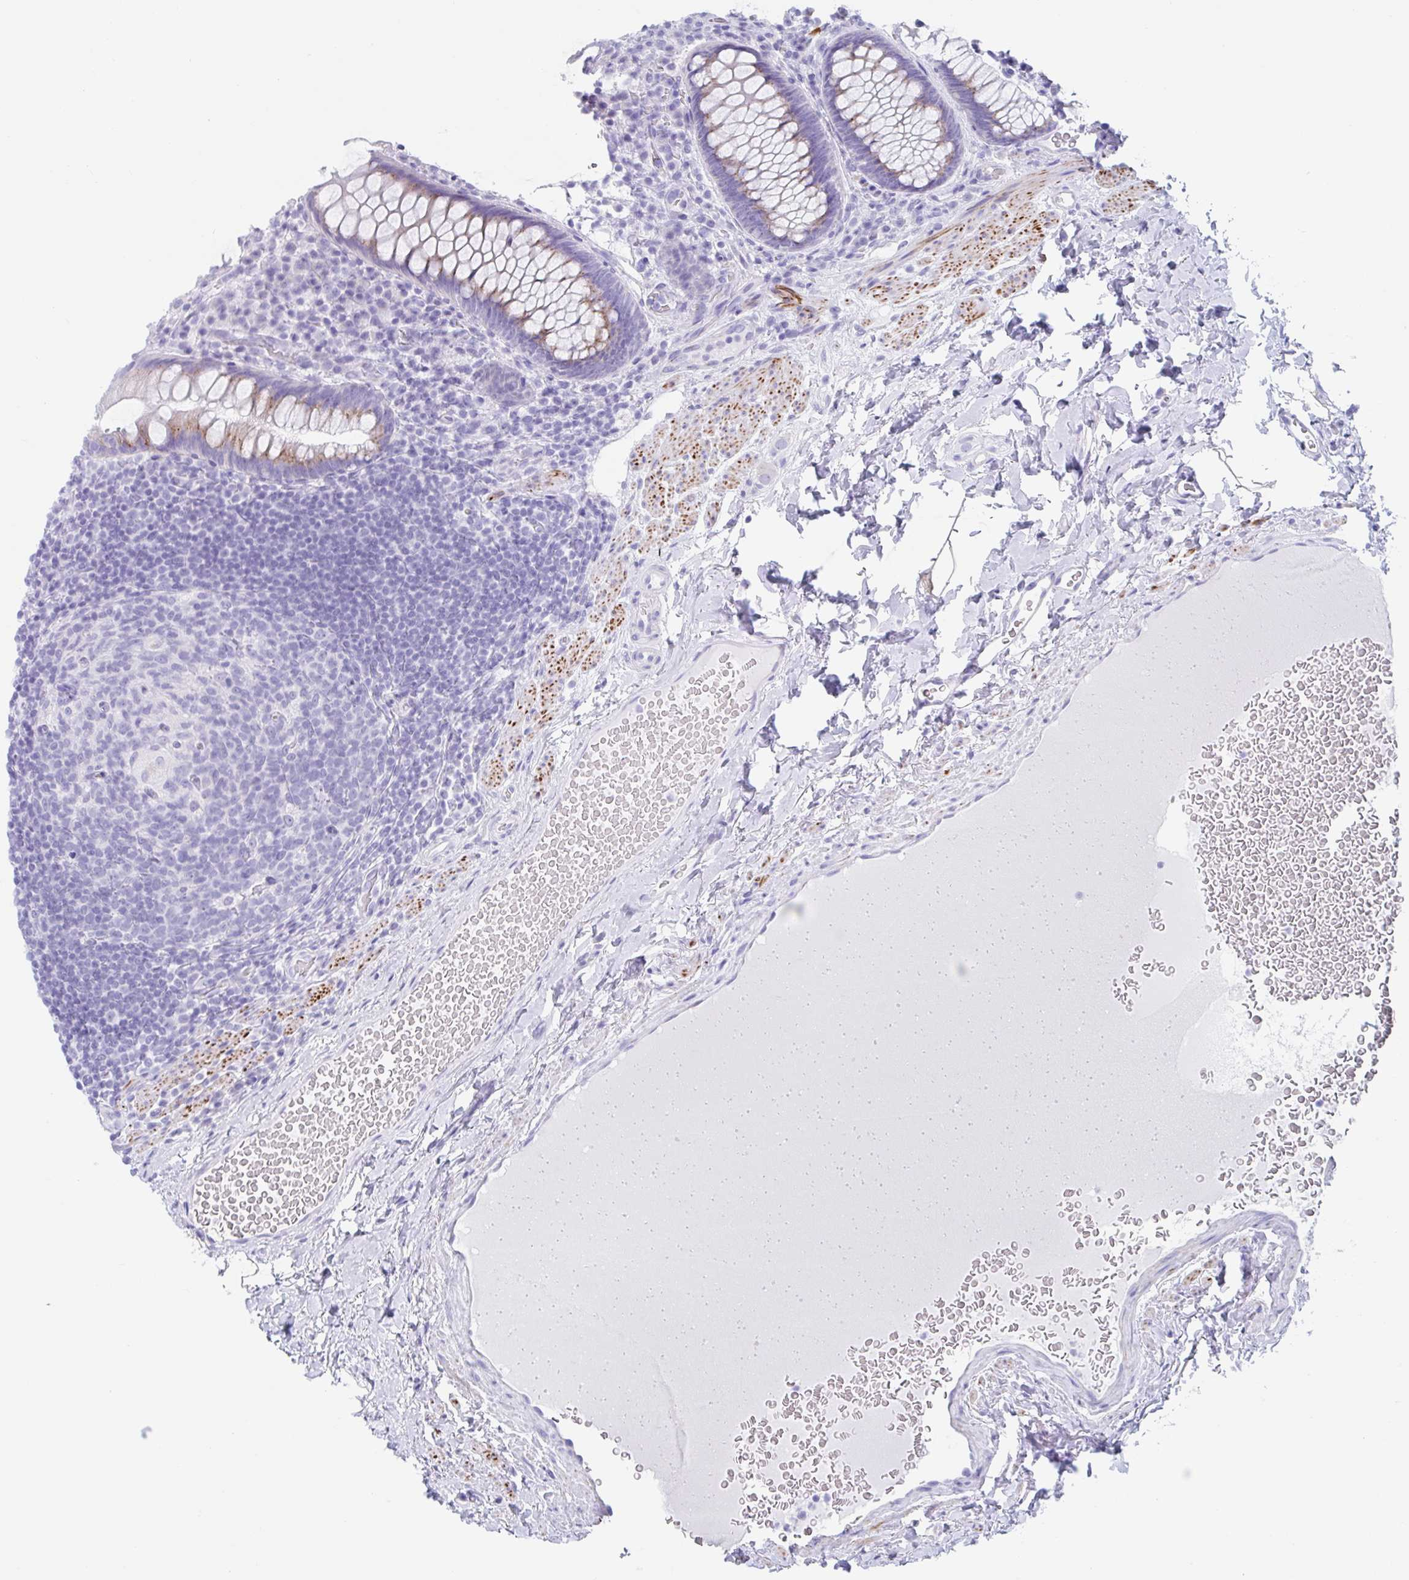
{"staining": {"intensity": "moderate", "quantity": "<25%", "location": "cytoplasmic/membranous"}, "tissue": "rectum", "cell_type": "Glandular cells", "image_type": "normal", "snomed": [{"axis": "morphology", "description": "Normal tissue, NOS"}, {"axis": "topography", "description": "Rectum"}], "caption": "Immunohistochemical staining of unremarkable rectum demonstrates <25% levels of moderate cytoplasmic/membranous protein expression in approximately <25% of glandular cells. The staining was performed using DAB (3,3'-diaminobenzidine) to visualize the protein expression in brown, while the nuclei were stained in blue with hematoxylin (Magnification: 20x).", "gene": "CPTP", "patient": {"sex": "female", "age": 69}}